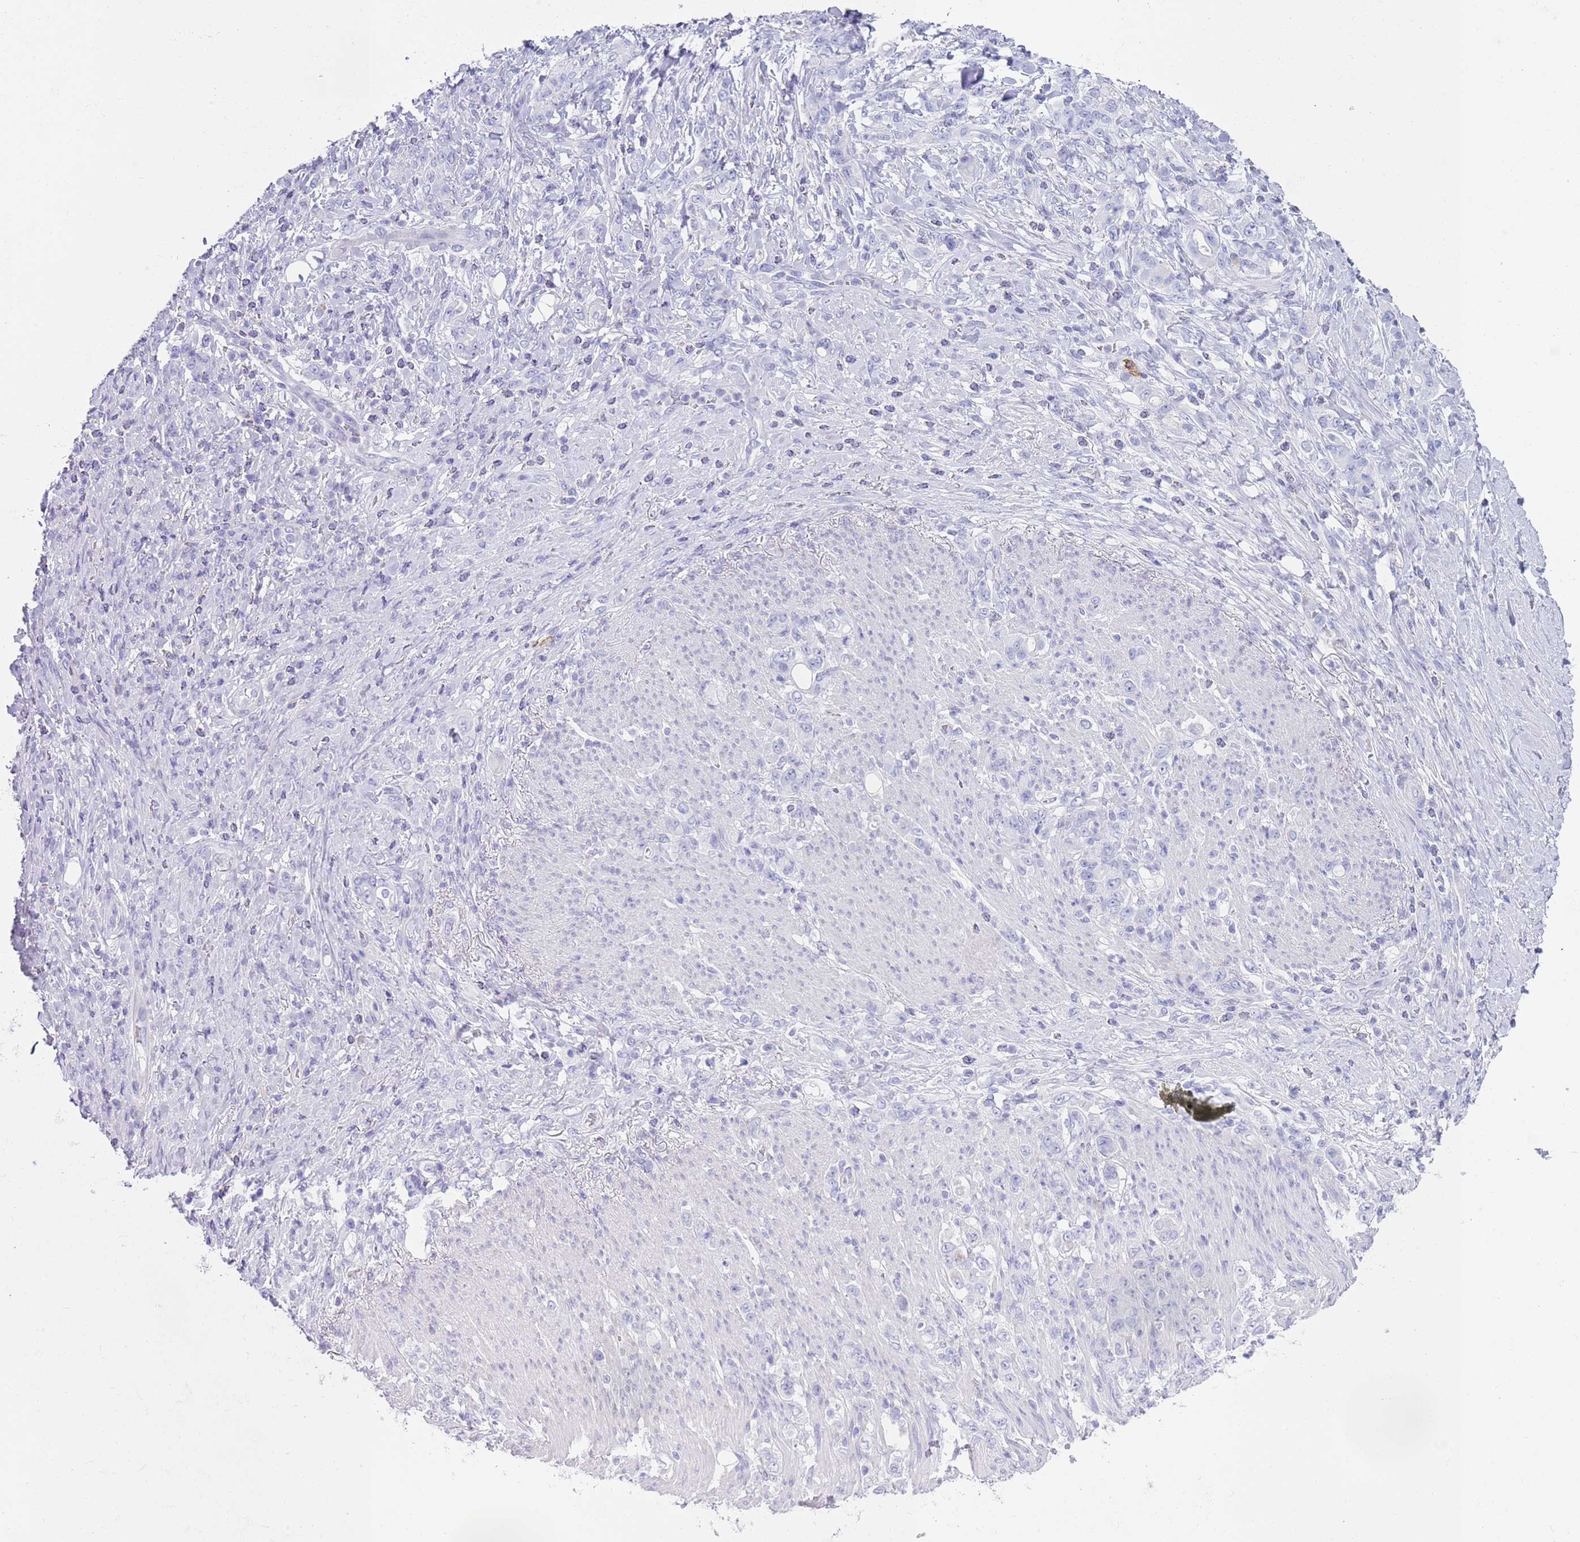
{"staining": {"intensity": "negative", "quantity": "none", "location": "none"}, "tissue": "stomach cancer", "cell_type": "Tumor cells", "image_type": "cancer", "snomed": [{"axis": "morphology", "description": "Normal tissue, NOS"}, {"axis": "morphology", "description": "Adenocarcinoma, NOS"}, {"axis": "topography", "description": "Stomach"}], "caption": "Immunohistochemical staining of stomach adenocarcinoma displays no significant expression in tumor cells. (Stains: DAB (3,3'-diaminobenzidine) IHC with hematoxylin counter stain, Microscopy: brightfield microscopy at high magnification).", "gene": "CPXM2", "patient": {"sex": "female", "age": 79}}